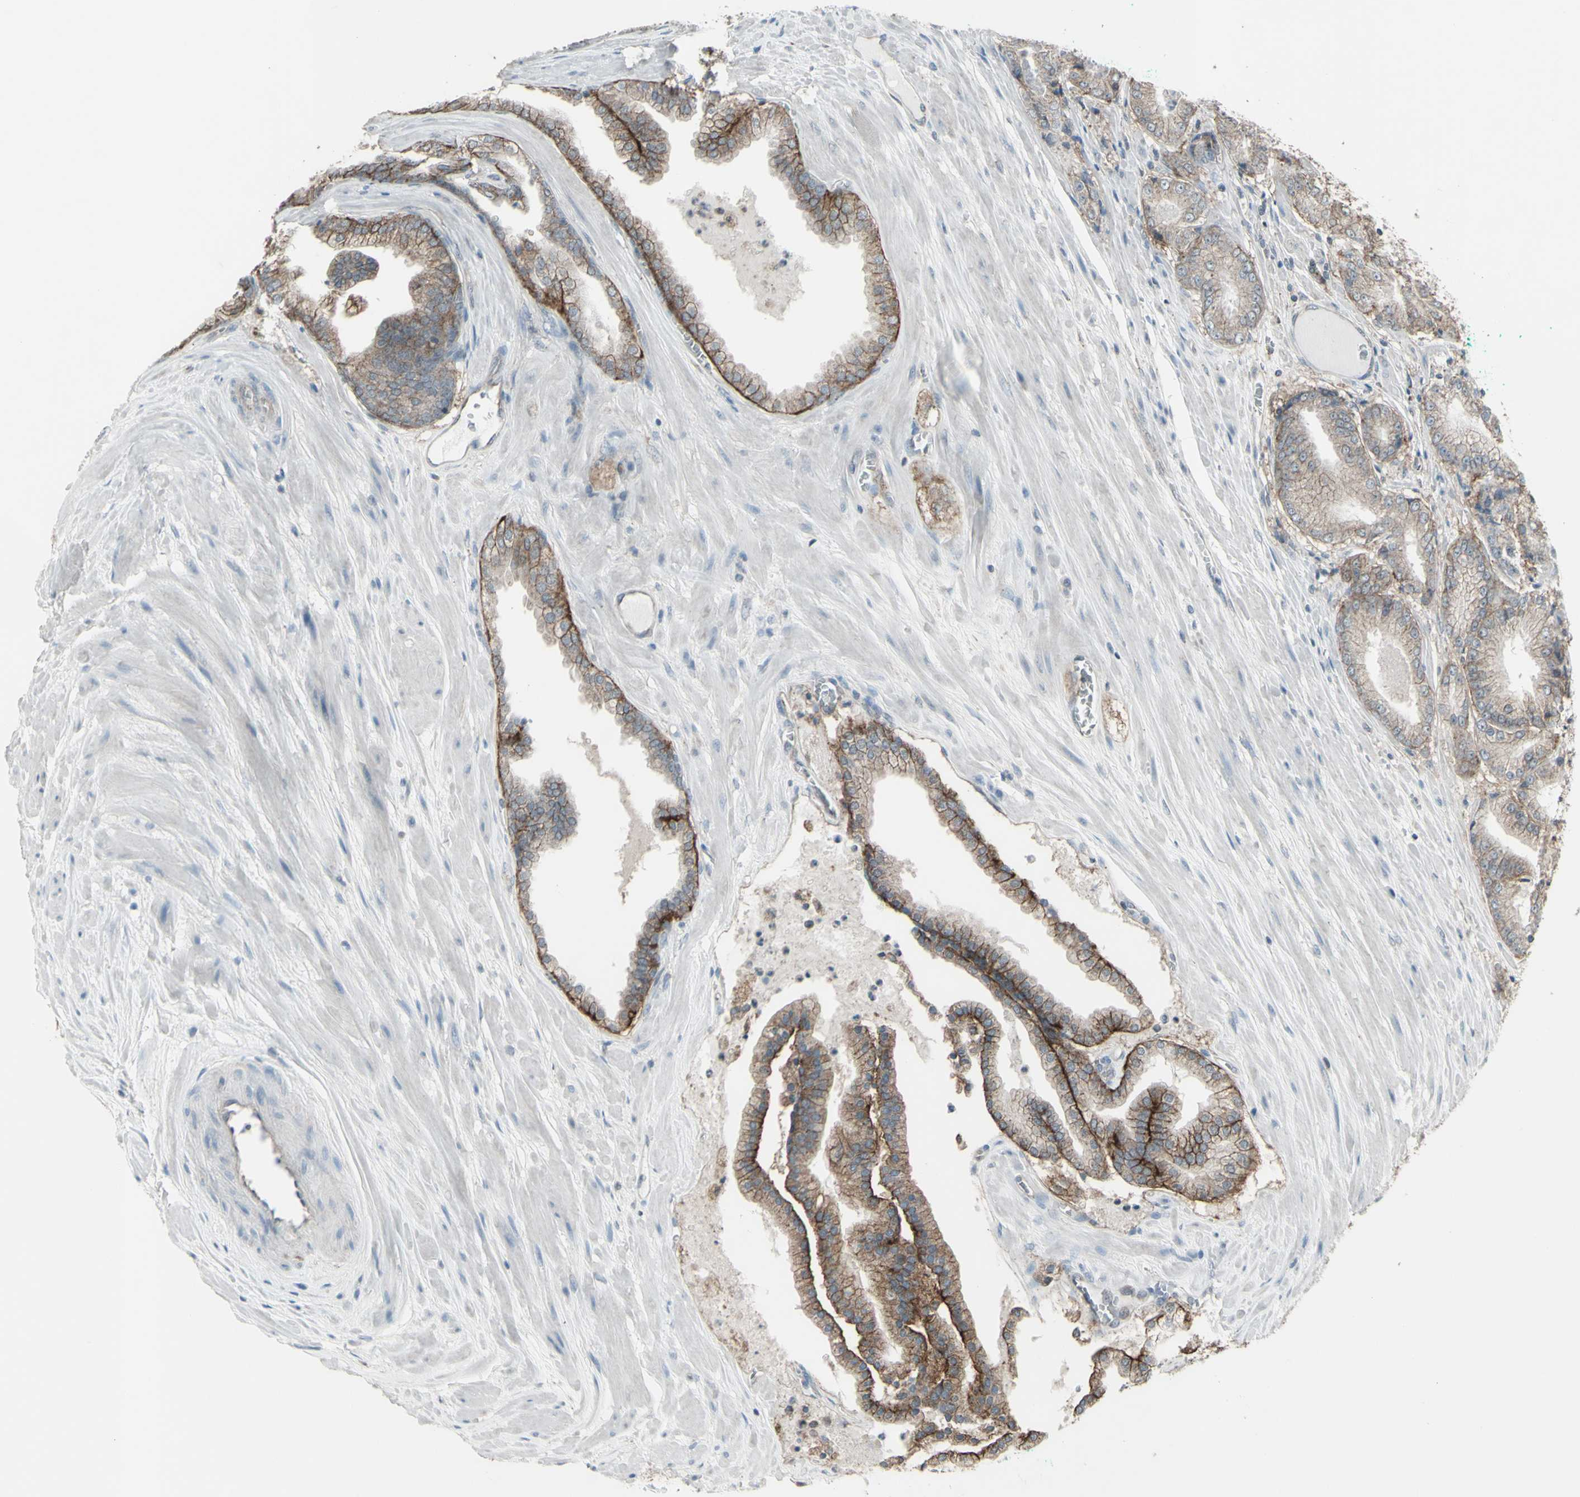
{"staining": {"intensity": "weak", "quantity": ">75%", "location": "cytoplasmic/membranous"}, "tissue": "prostate cancer", "cell_type": "Tumor cells", "image_type": "cancer", "snomed": [{"axis": "morphology", "description": "Adenocarcinoma, High grade"}, {"axis": "topography", "description": "Prostate"}], "caption": "Protein positivity by immunohistochemistry shows weak cytoplasmic/membranous expression in about >75% of tumor cells in adenocarcinoma (high-grade) (prostate).", "gene": "FXYD3", "patient": {"sex": "male", "age": 59}}